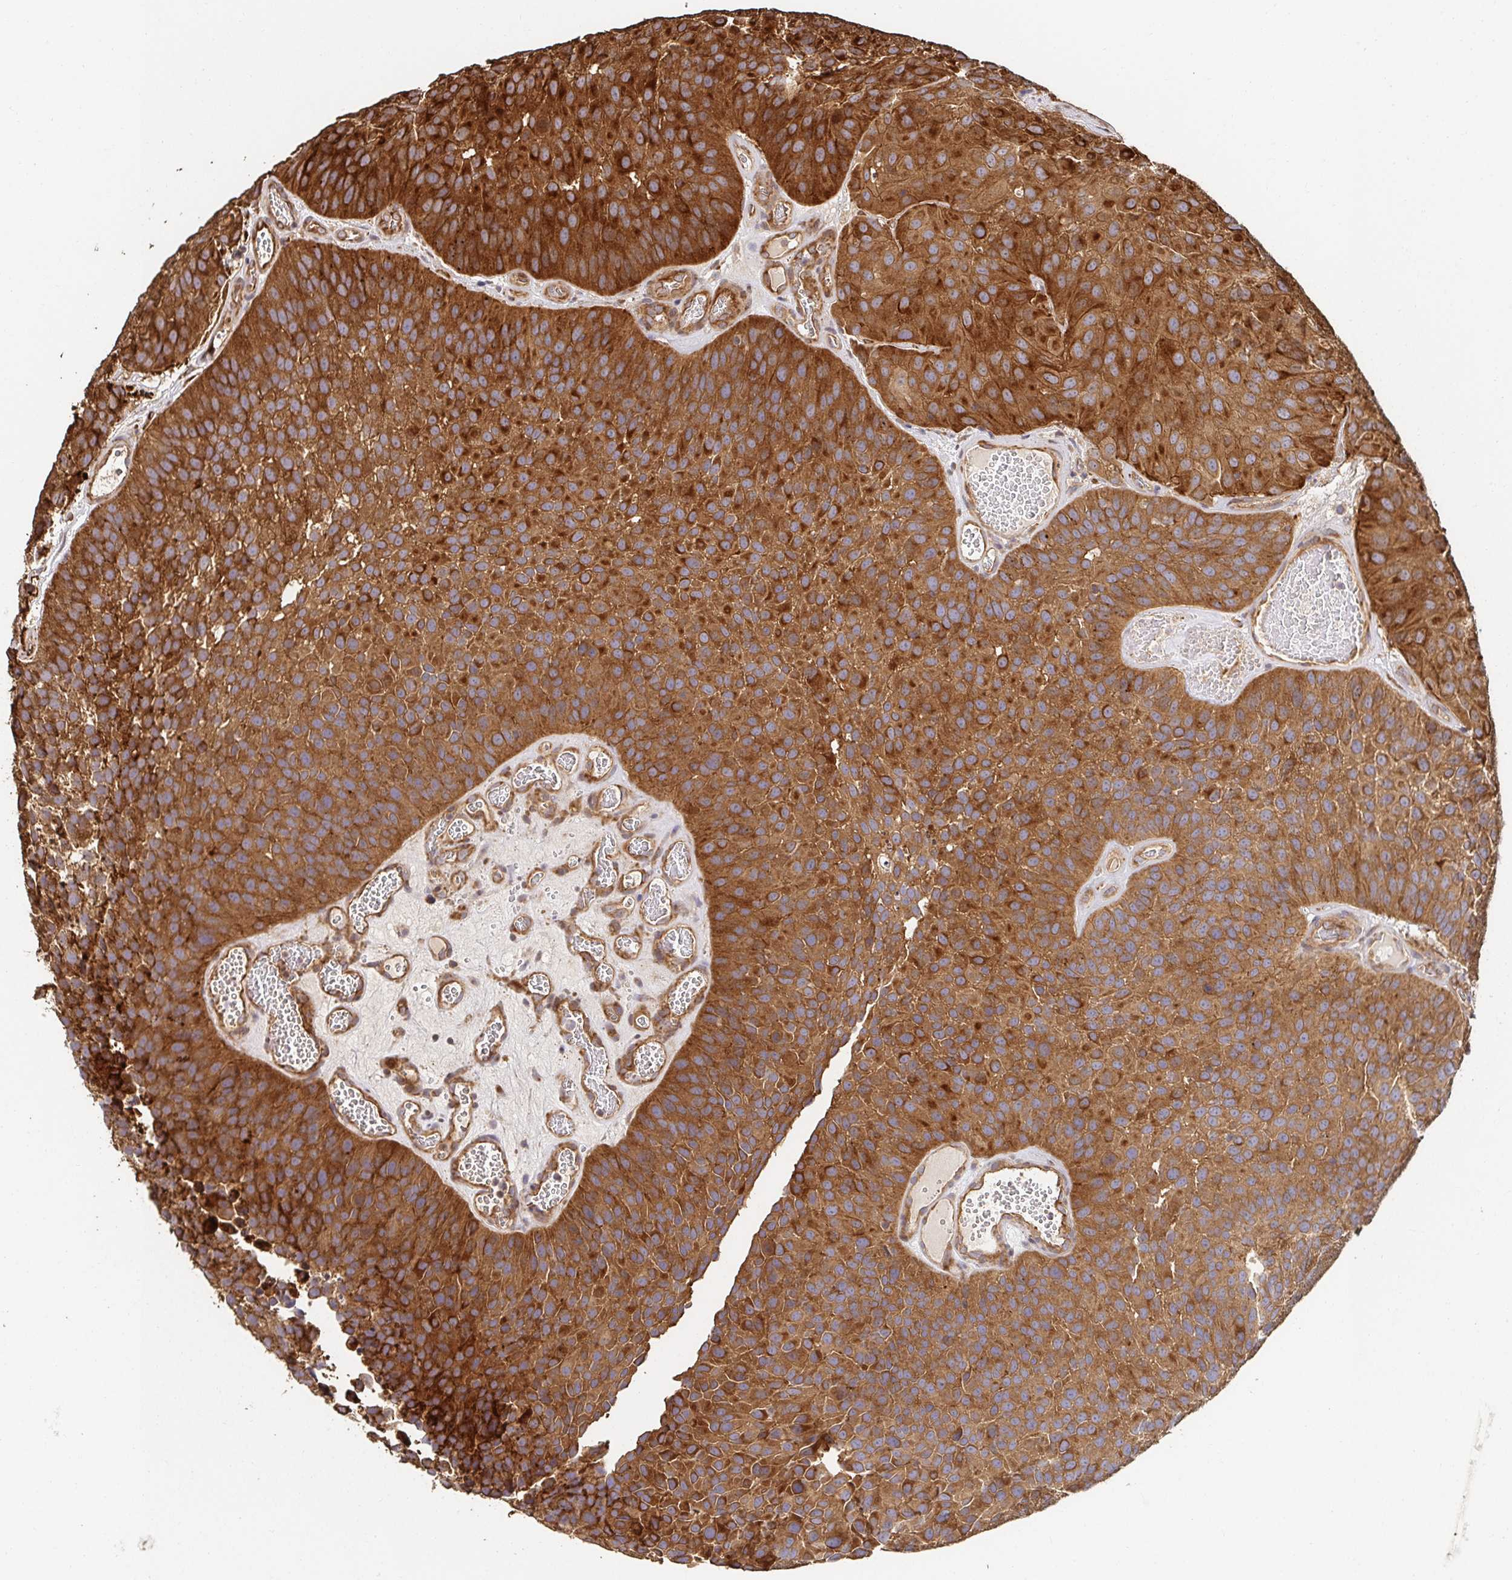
{"staining": {"intensity": "strong", "quantity": ">75%", "location": "cytoplasmic/membranous"}, "tissue": "urothelial cancer", "cell_type": "Tumor cells", "image_type": "cancer", "snomed": [{"axis": "morphology", "description": "Urothelial carcinoma, Low grade"}, {"axis": "topography", "description": "Urinary bladder"}], "caption": "A micrograph of human urothelial cancer stained for a protein displays strong cytoplasmic/membranous brown staining in tumor cells.", "gene": "APBB1", "patient": {"sex": "male", "age": 76}}